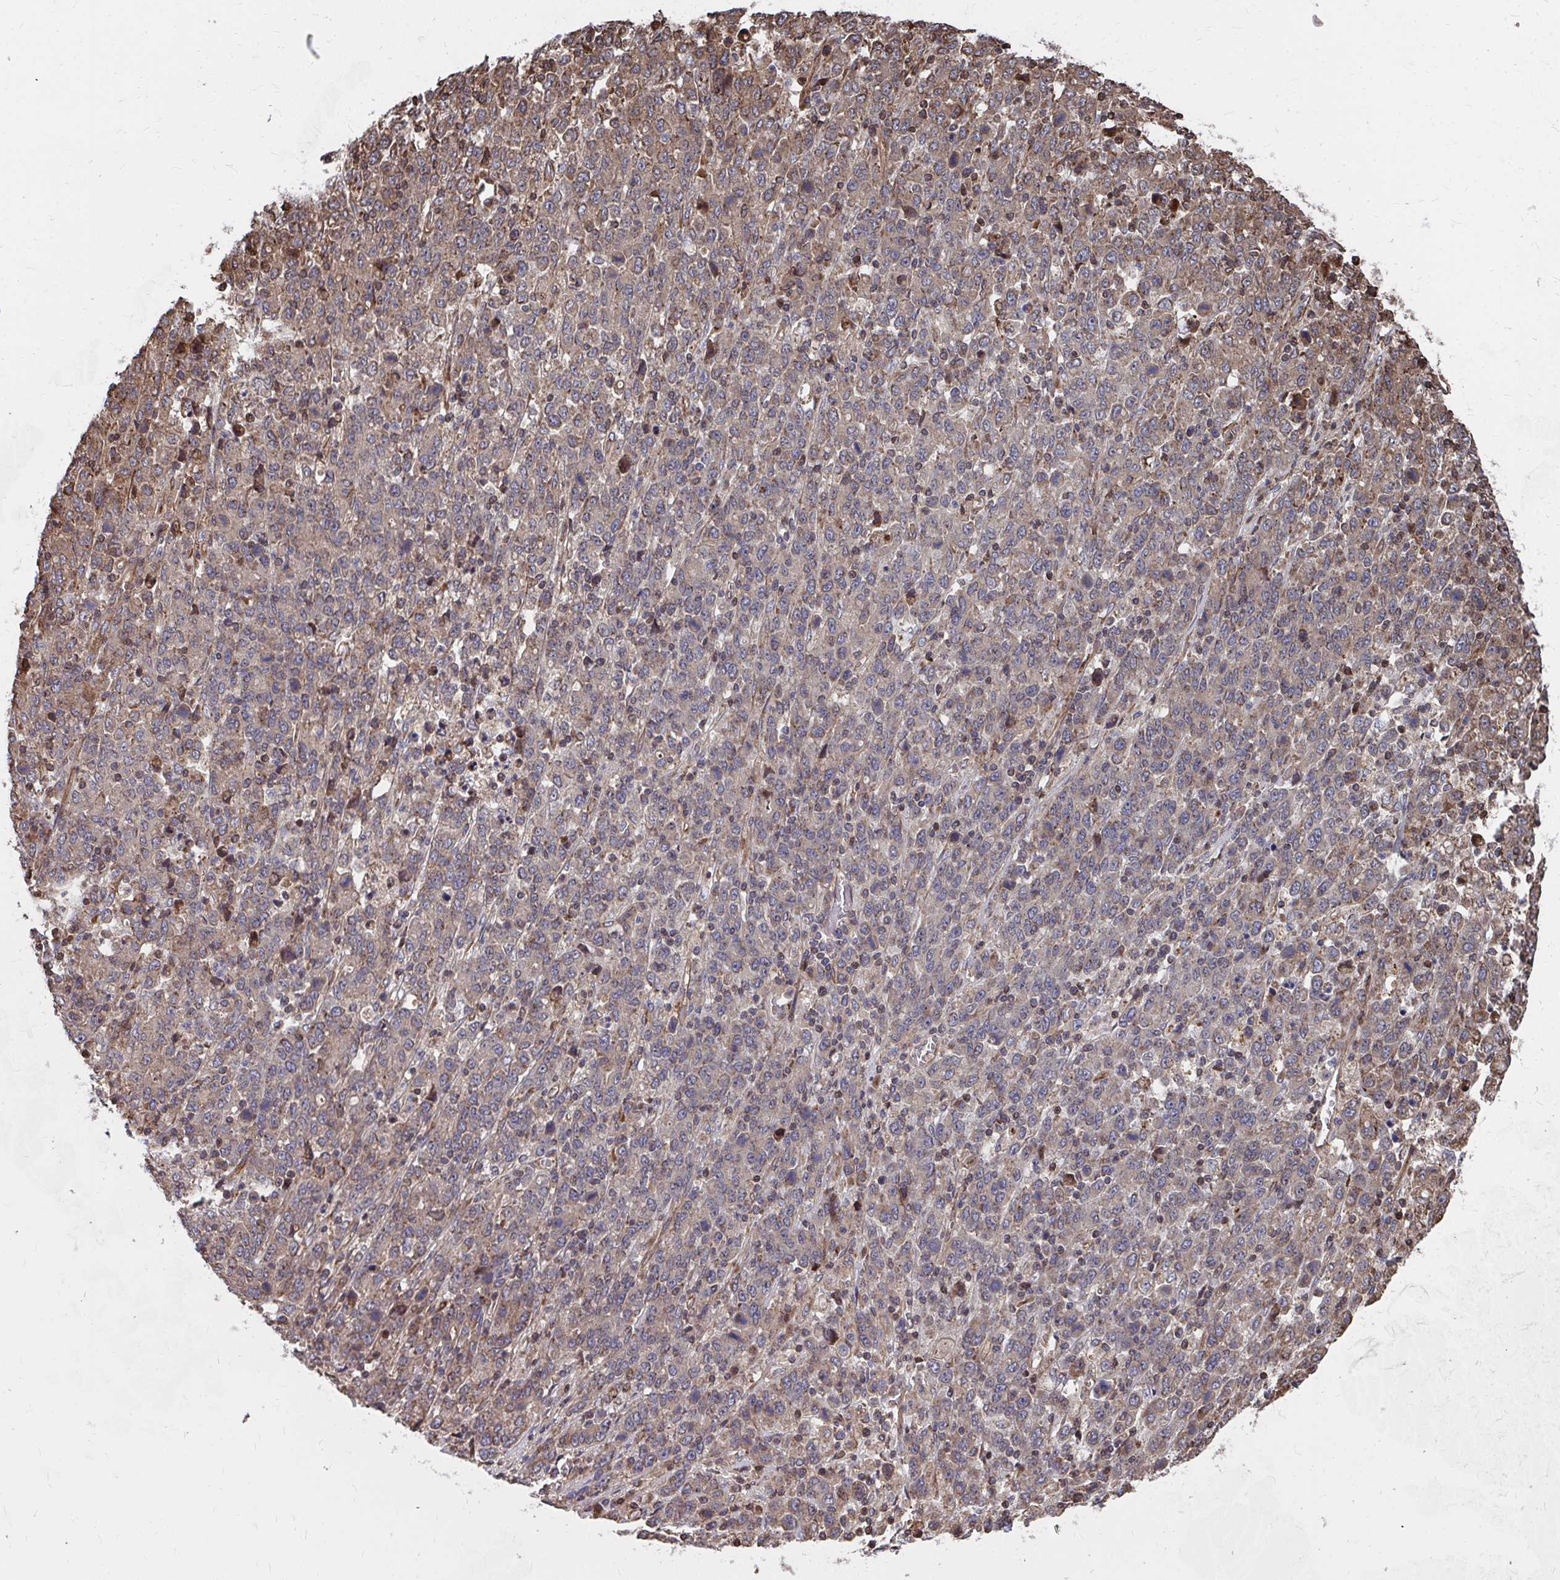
{"staining": {"intensity": "weak", "quantity": "25%-75%", "location": "cytoplasmic/membranous"}, "tissue": "stomach cancer", "cell_type": "Tumor cells", "image_type": "cancer", "snomed": [{"axis": "morphology", "description": "Adenocarcinoma, NOS"}, {"axis": "topography", "description": "Stomach, upper"}], "caption": "Brown immunohistochemical staining in stomach cancer (adenocarcinoma) reveals weak cytoplasmic/membranous positivity in approximately 25%-75% of tumor cells.", "gene": "FAM89A", "patient": {"sex": "male", "age": 69}}